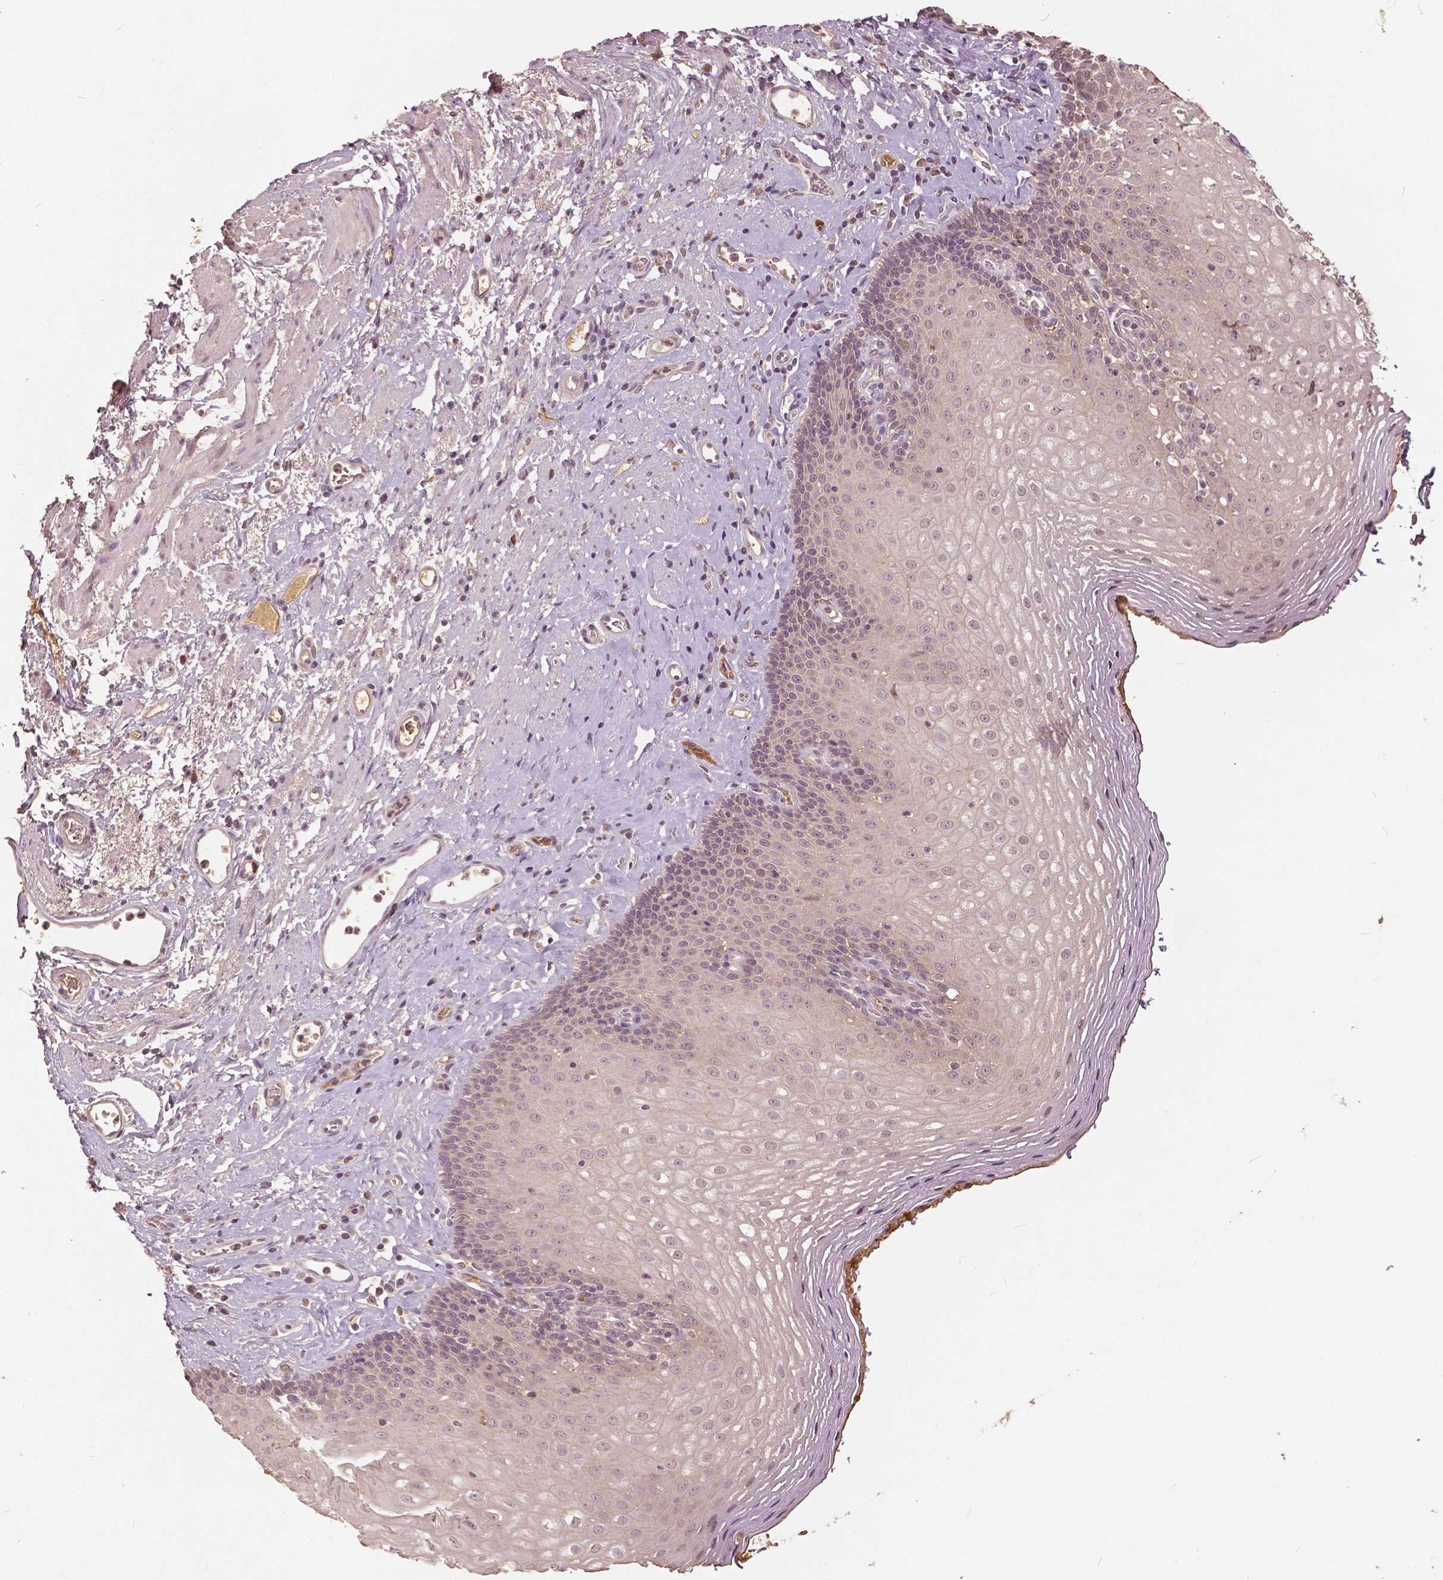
{"staining": {"intensity": "weak", "quantity": "25%-75%", "location": "nuclear"}, "tissue": "esophagus", "cell_type": "Squamous epithelial cells", "image_type": "normal", "snomed": [{"axis": "morphology", "description": "Normal tissue, NOS"}, {"axis": "topography", "description": "Esophagus"}], "caption": "Protein expression analysis of unremarkable human esophagus reveals weak nuclear staining in about 25%-75% of squamous epithelial cells. (DAB IHC, brown staining for protein, blue staining for nuclei).", "gene": "ANGPTL4", "patient": {"sex": "female", "age": 68}}